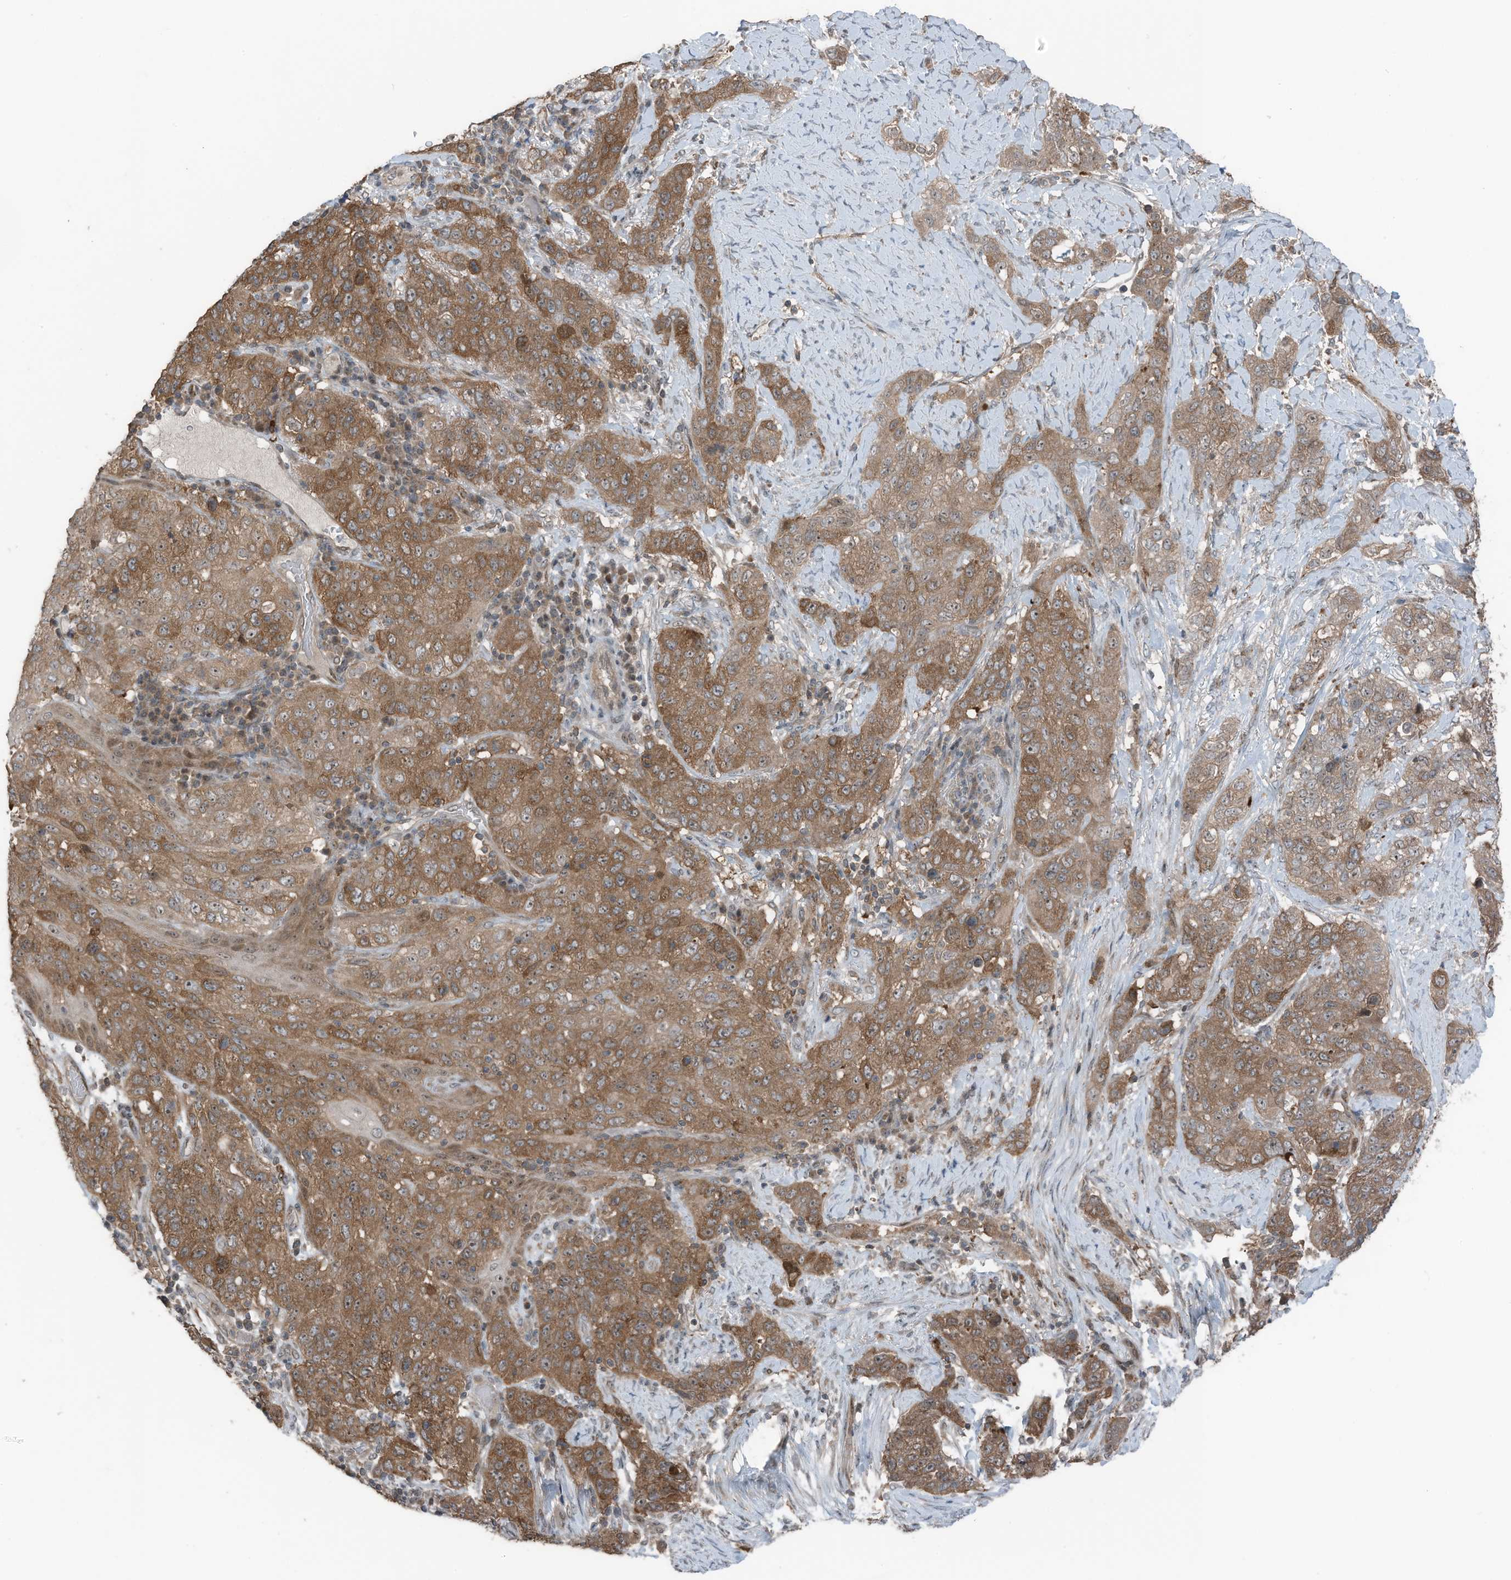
{"staining": {"intensity": "moderate", "quantity": ">75%", "location": "cytoplasmic/membranous,nuclear"}, "tissue": "stomach cancer", "cell_type": "Tumor cells", "image_type": "cancer", "snomed": [{"axis": "morphology", "description": "Adenocarcinoma, NOS"}, {"axis": "topography", "description": "Stomach"}], "caption": "Immunohistochemical staining of human stomach cancer (adenocarcinoma) shows medium levels of moderate cytoplasmic/membranous and nuclear expression in approximately >75% of tumor cells.", "gene": "TXNDC9", "patient": {"sex": "male", "age": 48}}